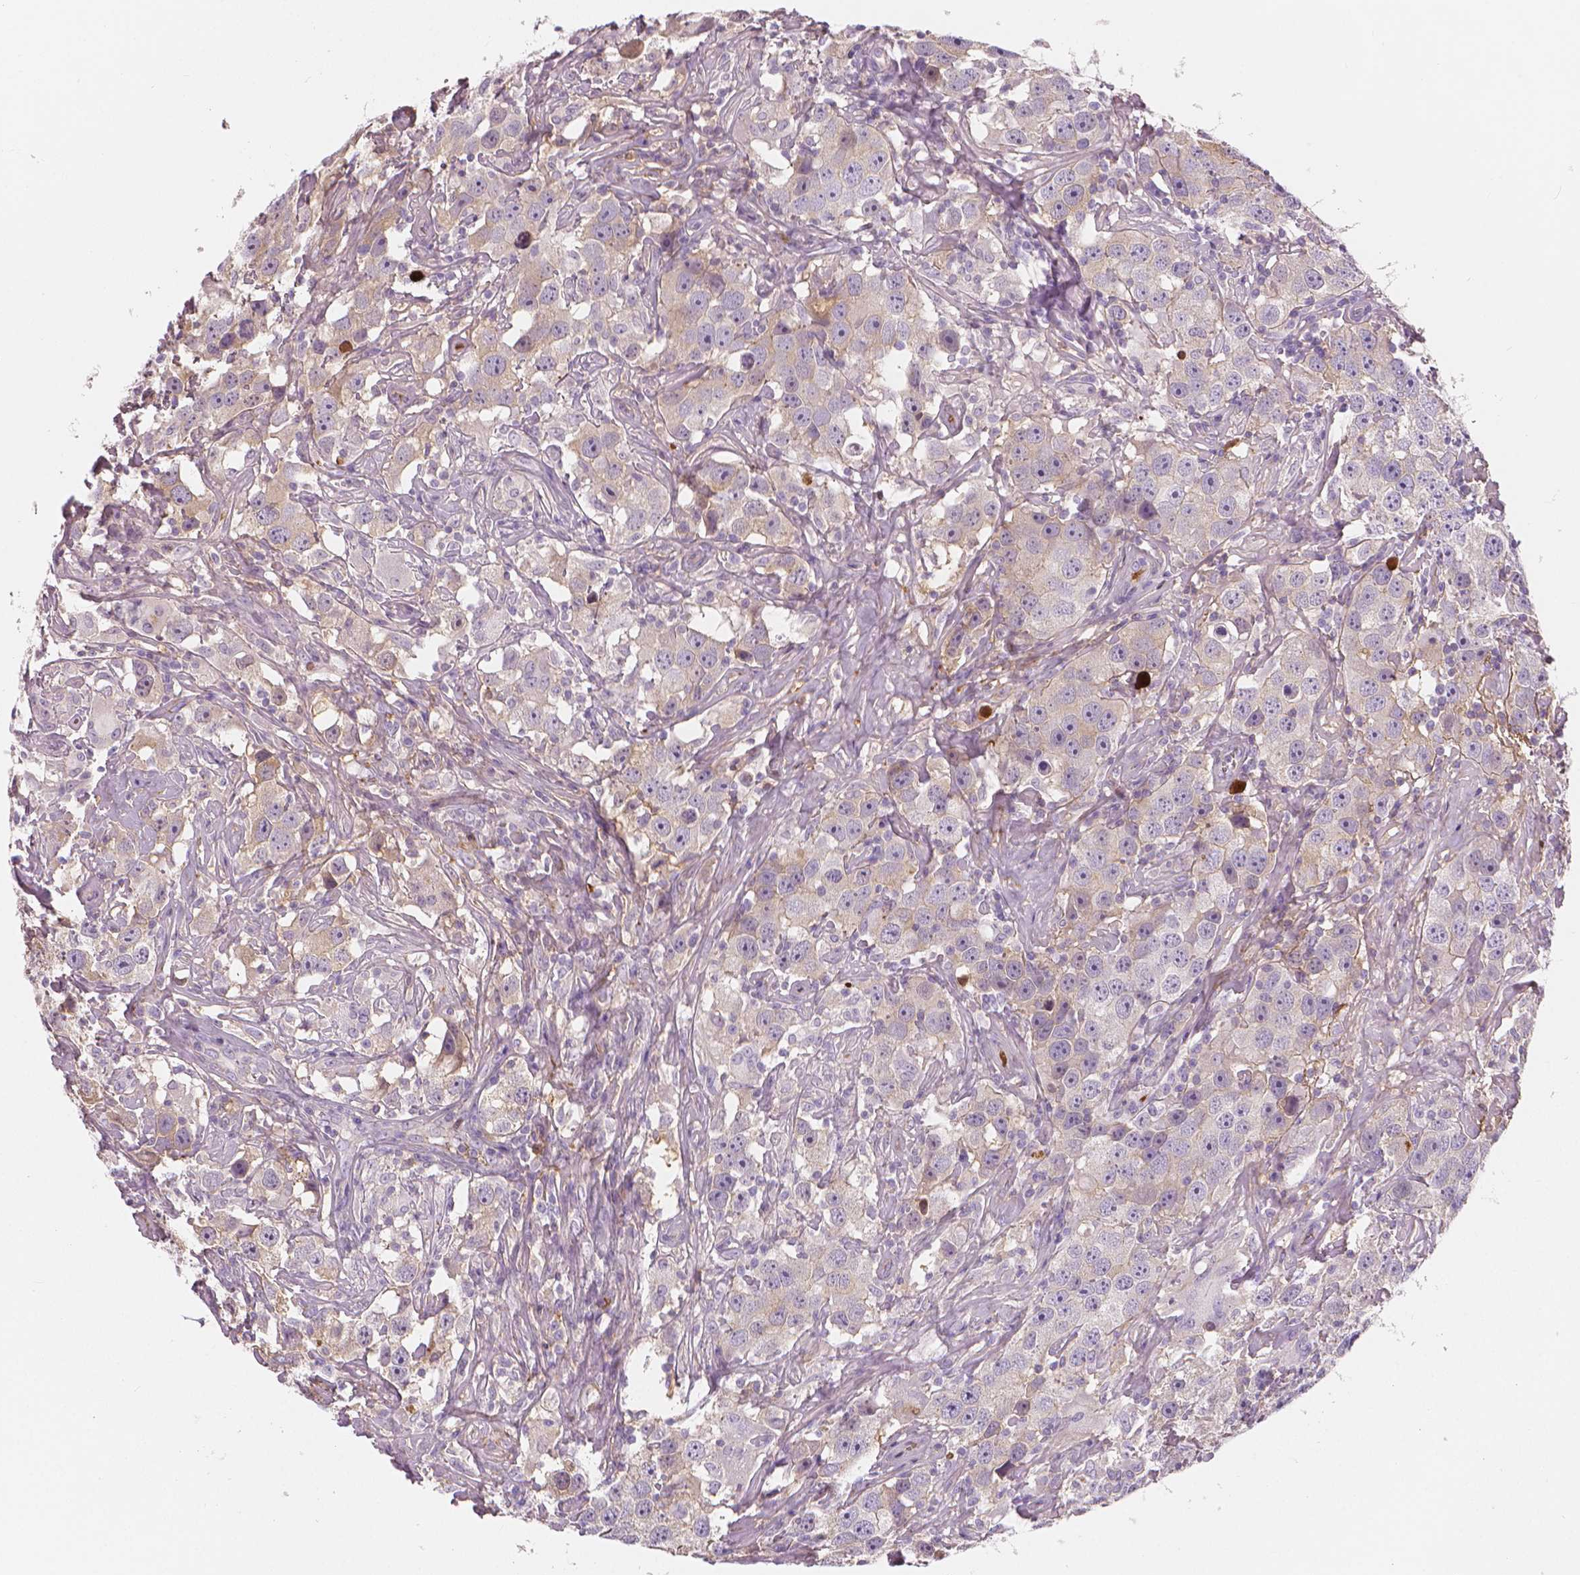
{"staining": {"intensity": "moderate", "quantity": "<25%", "location": "nuclear"}, "tissue": "testis cancer", "cell_type": "Tumor cells", "image_type": "cancer", "snomed": [{"axis": "morphology", "description": "Seminoma, NOS"}, {"axis": "topography", "description": "Testis"}], "caption": "Immunohistochemical staining of human seminoma (testis) demonstrates low levels of moderate nuclear protein positivity in about <25% of tumor cells.", "gene": "APOA4", "patient": {"sex": "male", "age": 49}}